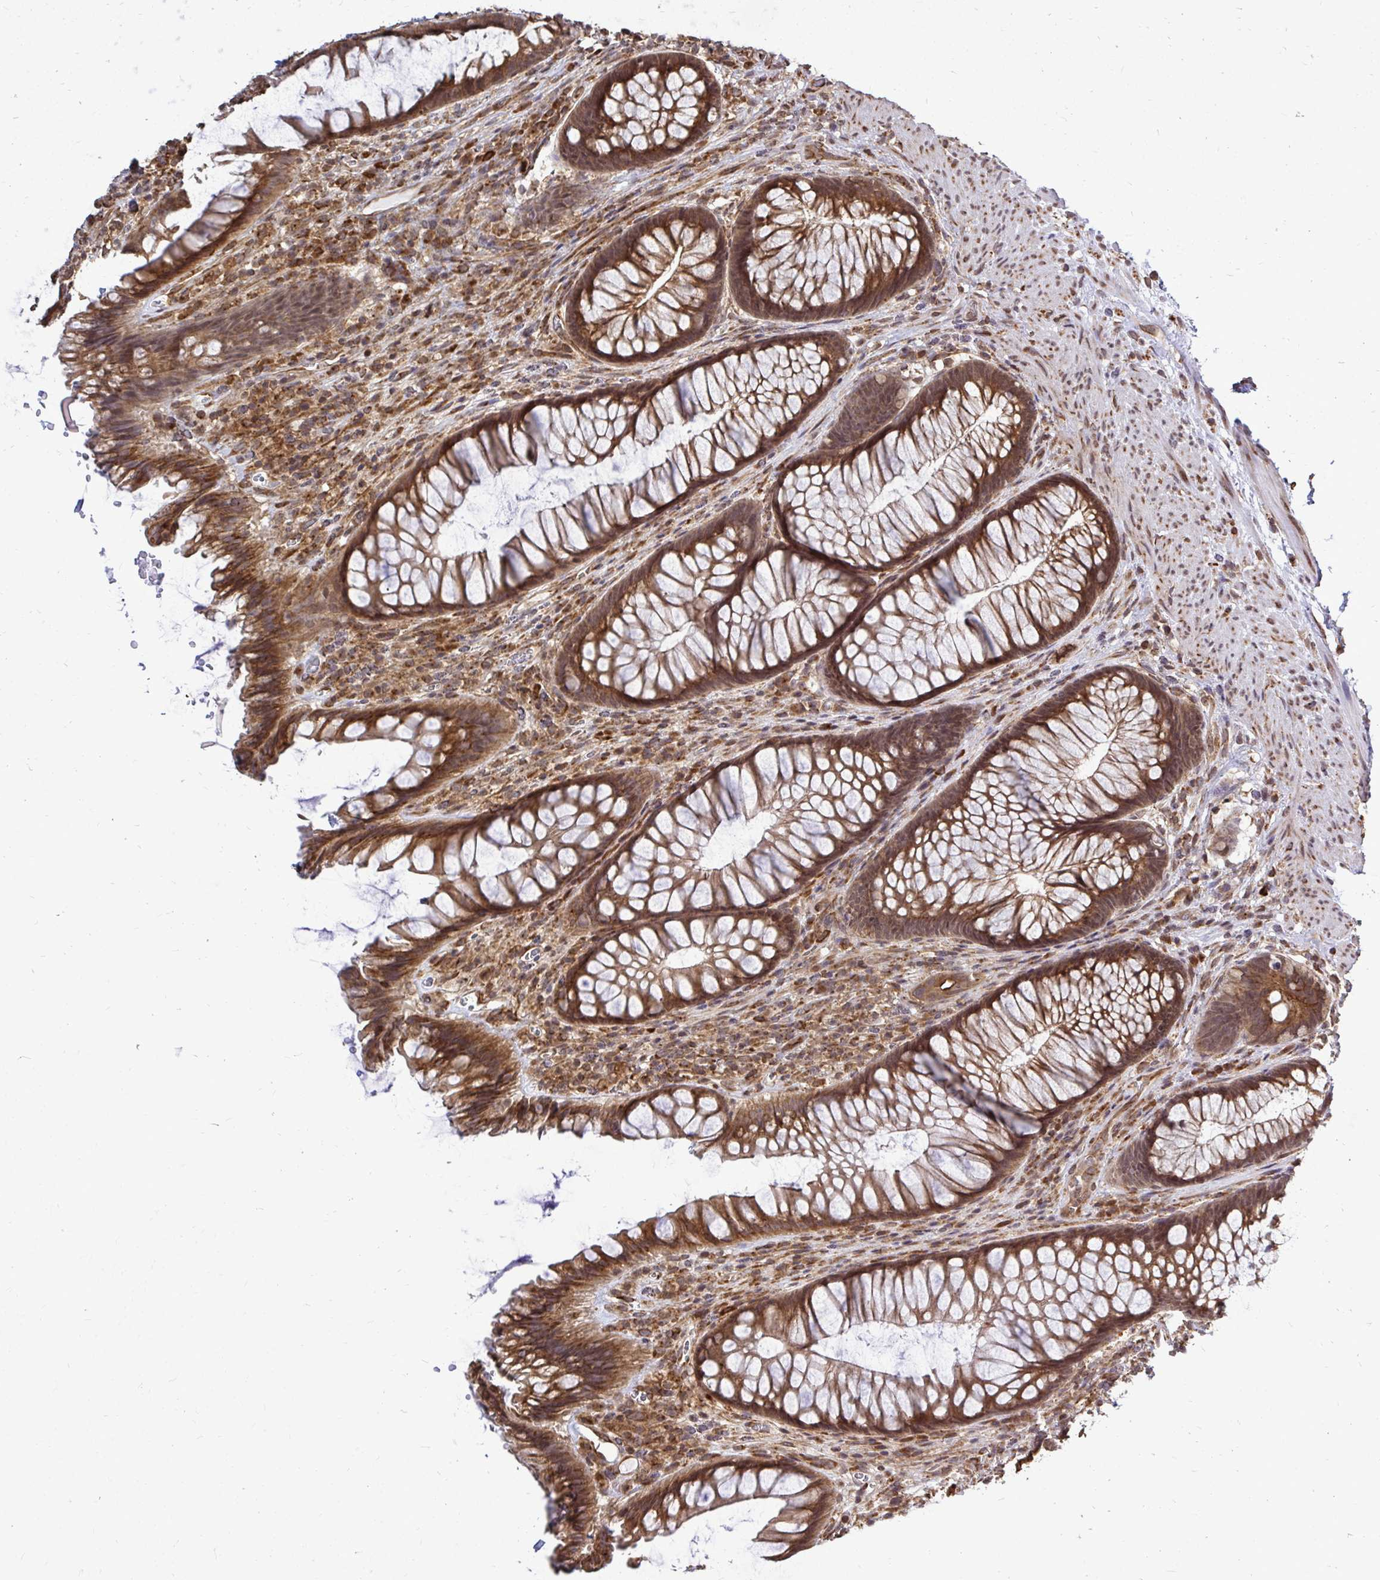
{"staining": {"intensity": "moderate", "quantity": ">75%", "location": "cytoplasmic/membranous,nuclear"}, "tissue": "rectum", "cell_type": "Glandular cells", "image_type": "normal", "snomed": [{"axis": "morphology", "description": "Normal tissue, NOS"}, {"axis": "topography", "description": "Rectum"}], "caption": "Rectum stained for a protein shows moderate cytoplasmic/membranous,nuclear positivity in glandular cells.", "gene": "FMR1", "patient": {"sex": "male", "age": 53}}